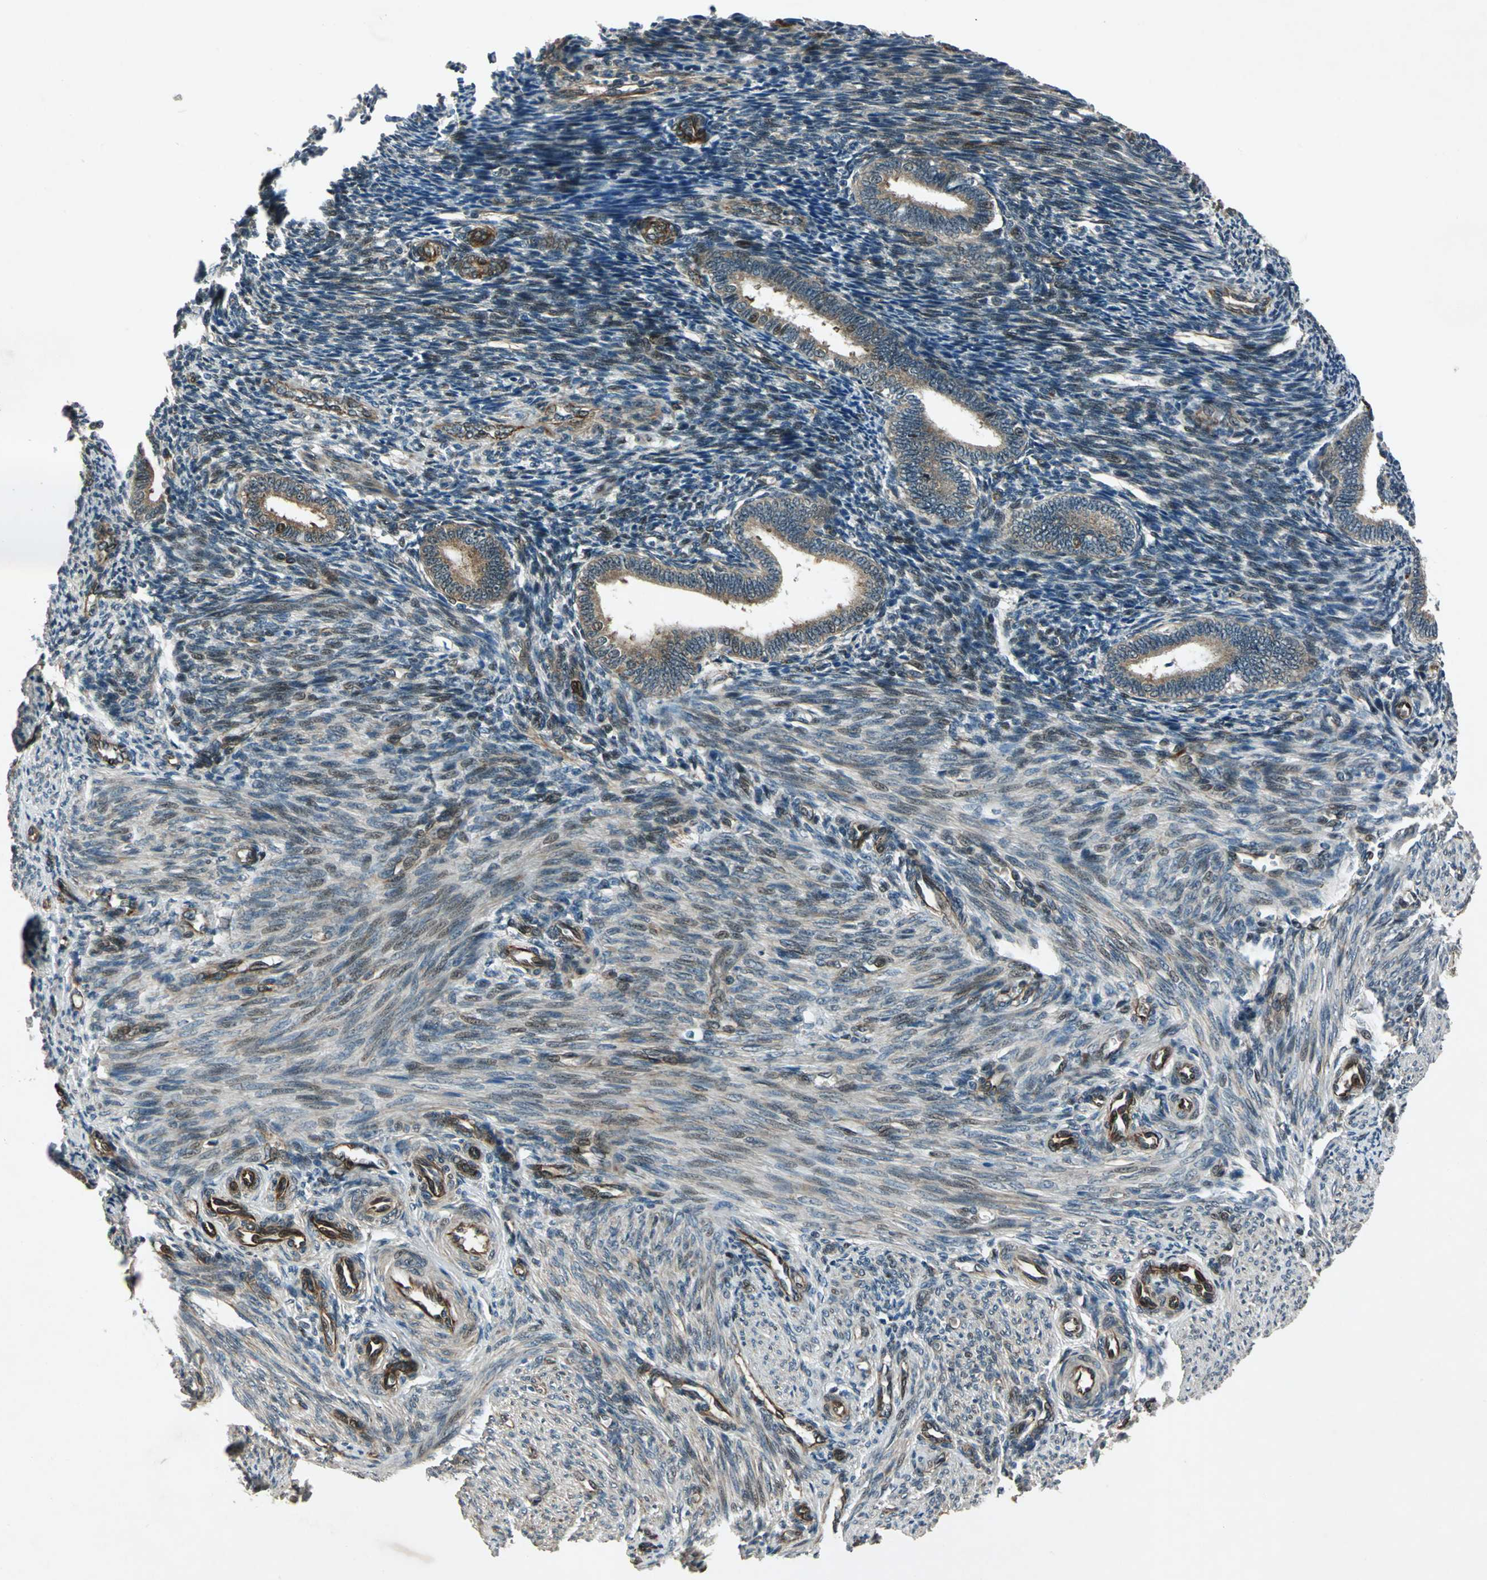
{"staining": {"intensity": "moderate", "quantity": "25%-75%", "location": "cytoplasmic/membranous,nuclear"}, "tissue": "endometrium", "cell_type": "Cells in endometrial stroma", "image_type": "normal", "snomed": [{"axis": "morphology", "description": "Normal tissue, NOS"}, {"axis": "topography", "description": "Endometrium"}], "caption": "High-magnification brightfield microscopy of unremarkable endometrium stained with DAB (3,3'-diaminobenzidine) (brown) and counterstained with hematoxylin (blue). cells in endometrial stroma exhibit moderate cytoplasmic/membranous,nuclear staining is appreciated in approximately25%-75% of cells.", "gene": "EXD2", "patient": {"sex": "female", "age": 27}}